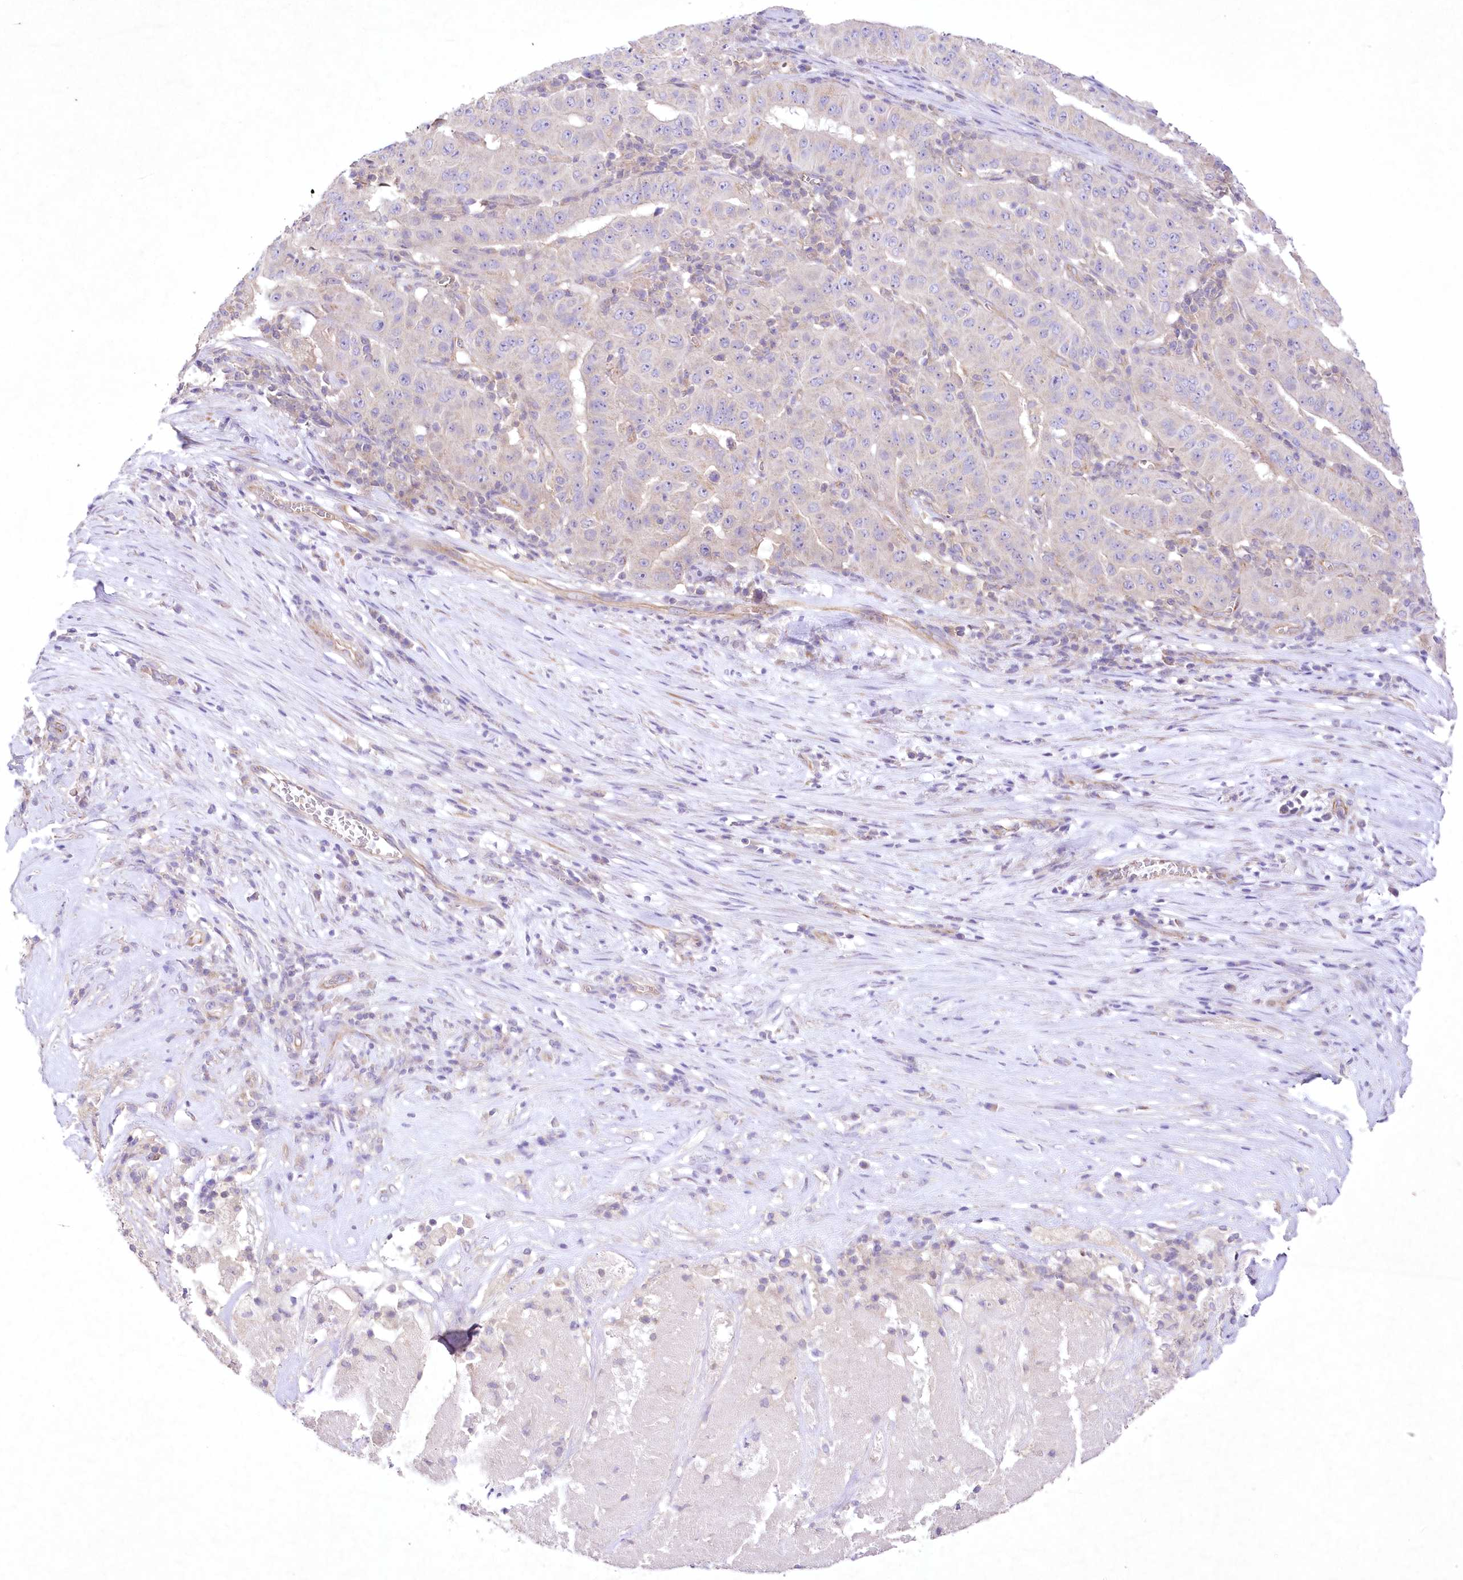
{"staining": {"intensity": "negative", "quantity": "none", "location": "none"}, "tissue": "pancreatic cancer", "cell_type": "Tumor cells", "image_type": "cancer", "snomed": [{"axis": "morphology", "description": "Adenocarcinoma, NOS"}, {"axis": "topography", "description": "Pancreas"}], "caption": "Adenocarcinoma (pancreatic) stained for a protein using immunohistochemistry (IHC) reveals no positivity tumor cells.", "gene": "ITSN2", "patient": {"sex": "male", "age": 63}}